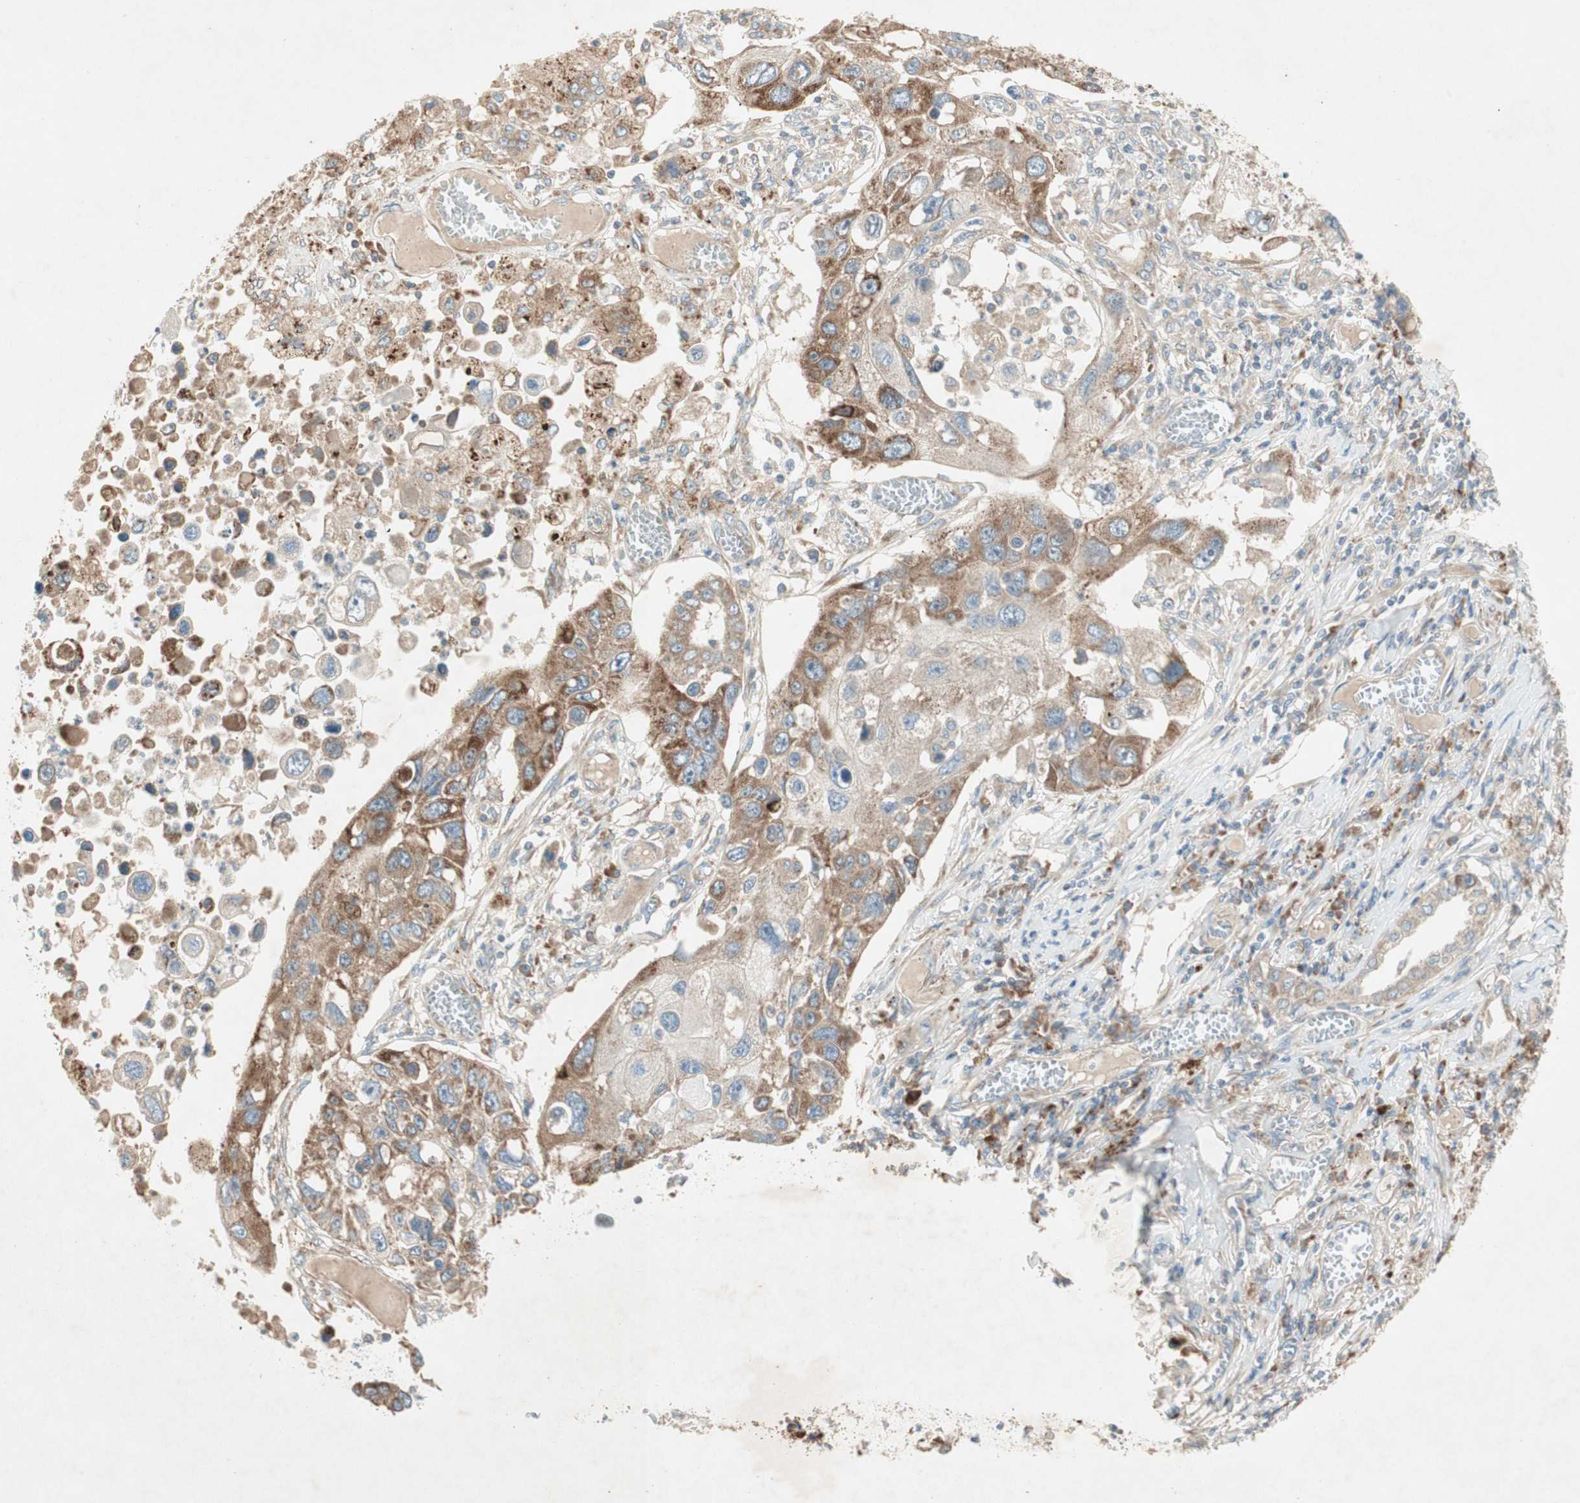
{"staining": {"intensity": "moderate", "quantity": ">75%", "location": "cytoplasmic/membranous"}, "tissue": "lung cancer", "cell_type": "Tumor cells", "image_type": "cancer", "snomed": [{"axis": "morphology", "description": "Squamous cell carcinoma, NOS"}, {"axis": "topography", "description": "Lung"}], "caption": "Moderate cytoplasmic/membranous positivity for a protein is present in about >75% of tumor cells of lung squamous cell carcinoma using immunohistochemistry.", "gene": "RPL23", "patient": {"sex": "male", "age": 71}}